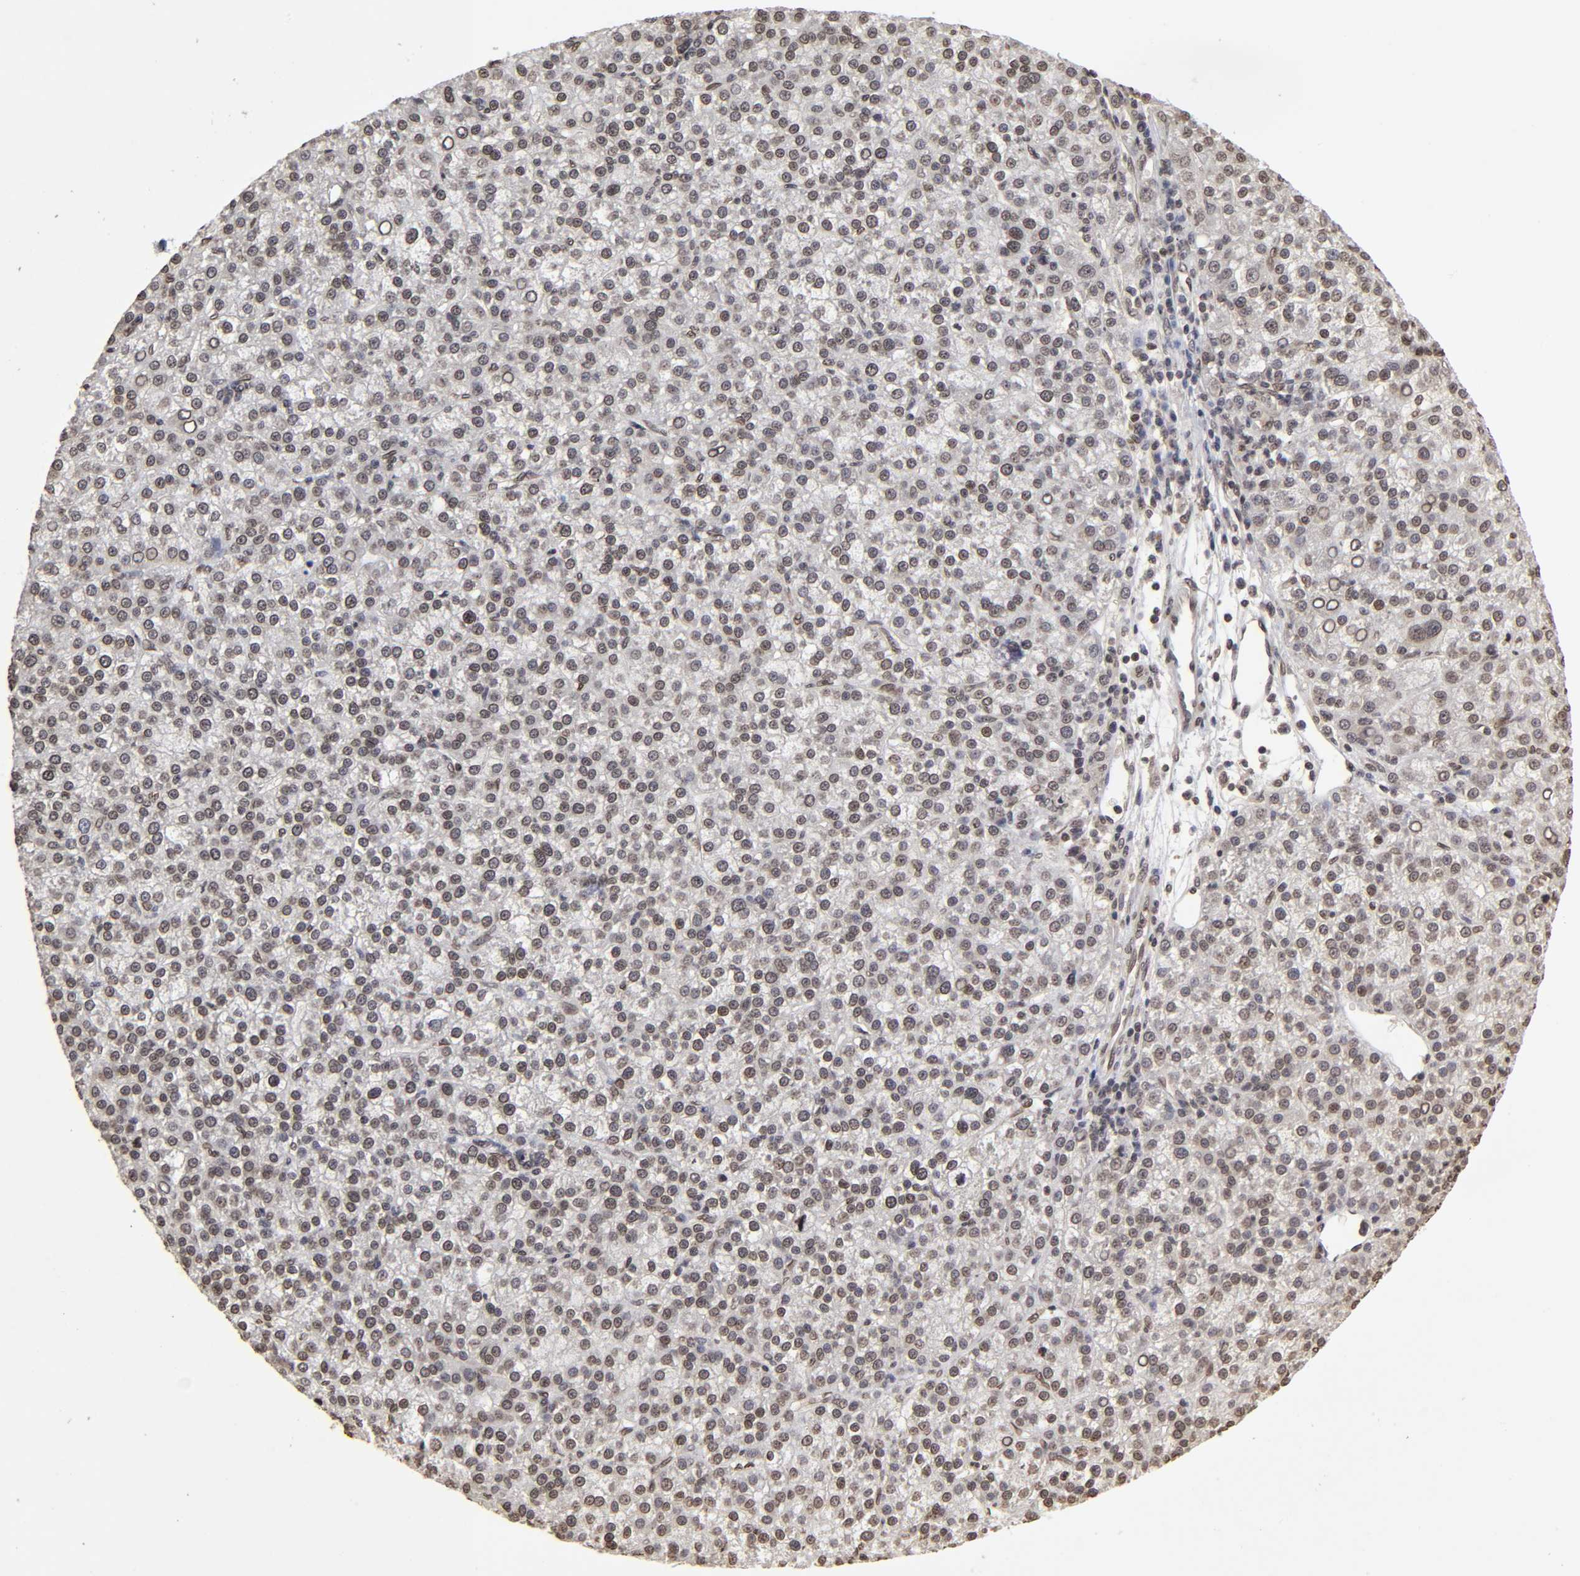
{"staining": {"intensity": "weak", "quantity": "<25%", "location": "nuclear"}, "tissue": "liver cancer", "cell_type": "Tumor cells", "image_type": "cancer", "snomed": [{"axis": "morphology", "description": "Carcinoma, Hepatocellular, NOS"}, {"axis": "topography", "description": "Liver"}], "caption": "Immunohistochemistry (IHC) of human hepatocellular carcinoma (liver) displays no staining in tumor cells.", "gene": "MLLT6", "patient": {"sex": "female", "age": 58}}